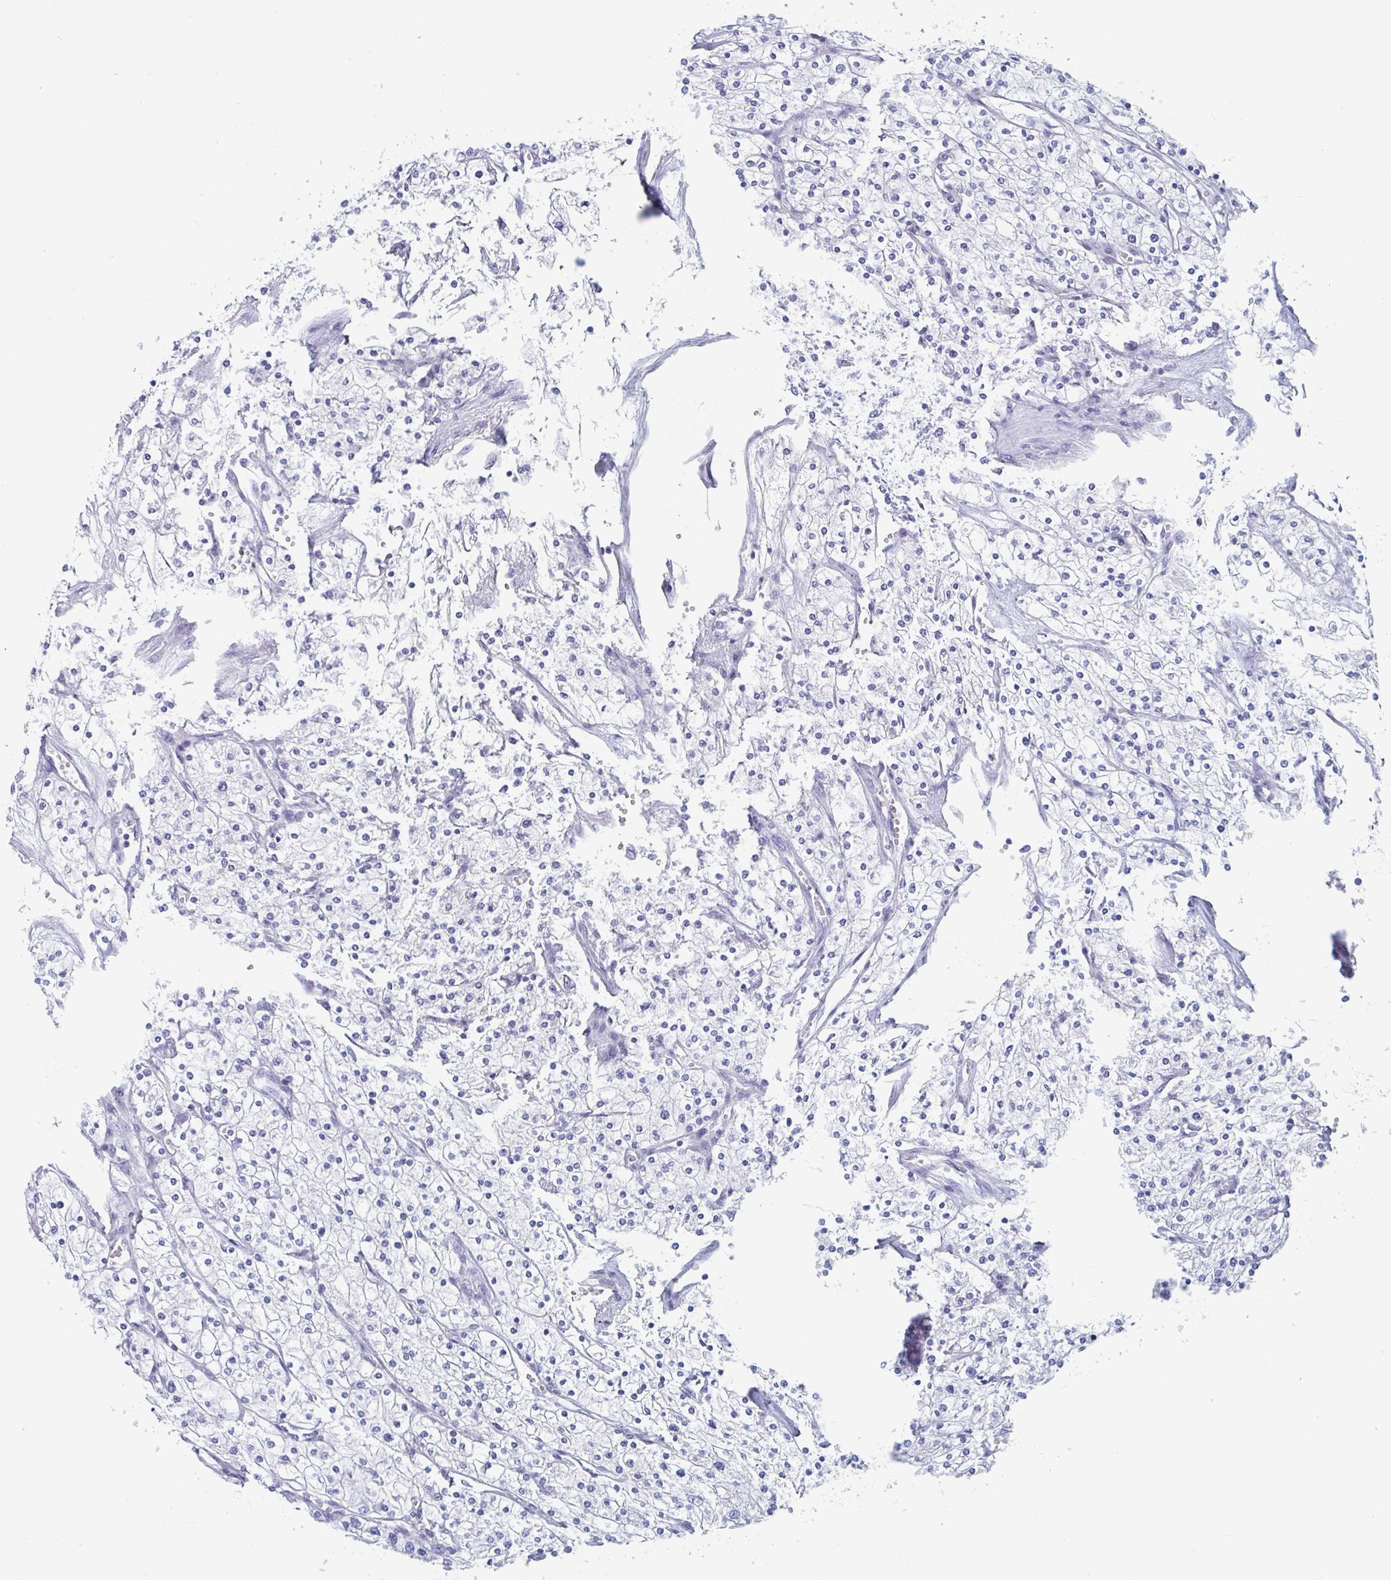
{"staining": {"intensity": "negative", "quantity": "none", "location": "none"}, "tissue": "renal cancer", "cell_type": "Tumor cells", "image_type": "cancer", "snomed": [{"axis": "morphology", "description": "Adenocarcinoma, NOS"}, {"axis": "topography", "description": "Kidney"}], "caption": "An immunohistochemistry histopathology image of renal cancer (adenocarcinoma) is shown. There is no staining in tumor cells of renal cancer (adenocarcinoma).", "gene": "DPEP3", "patient": {"sex": "male", "age": 80}}